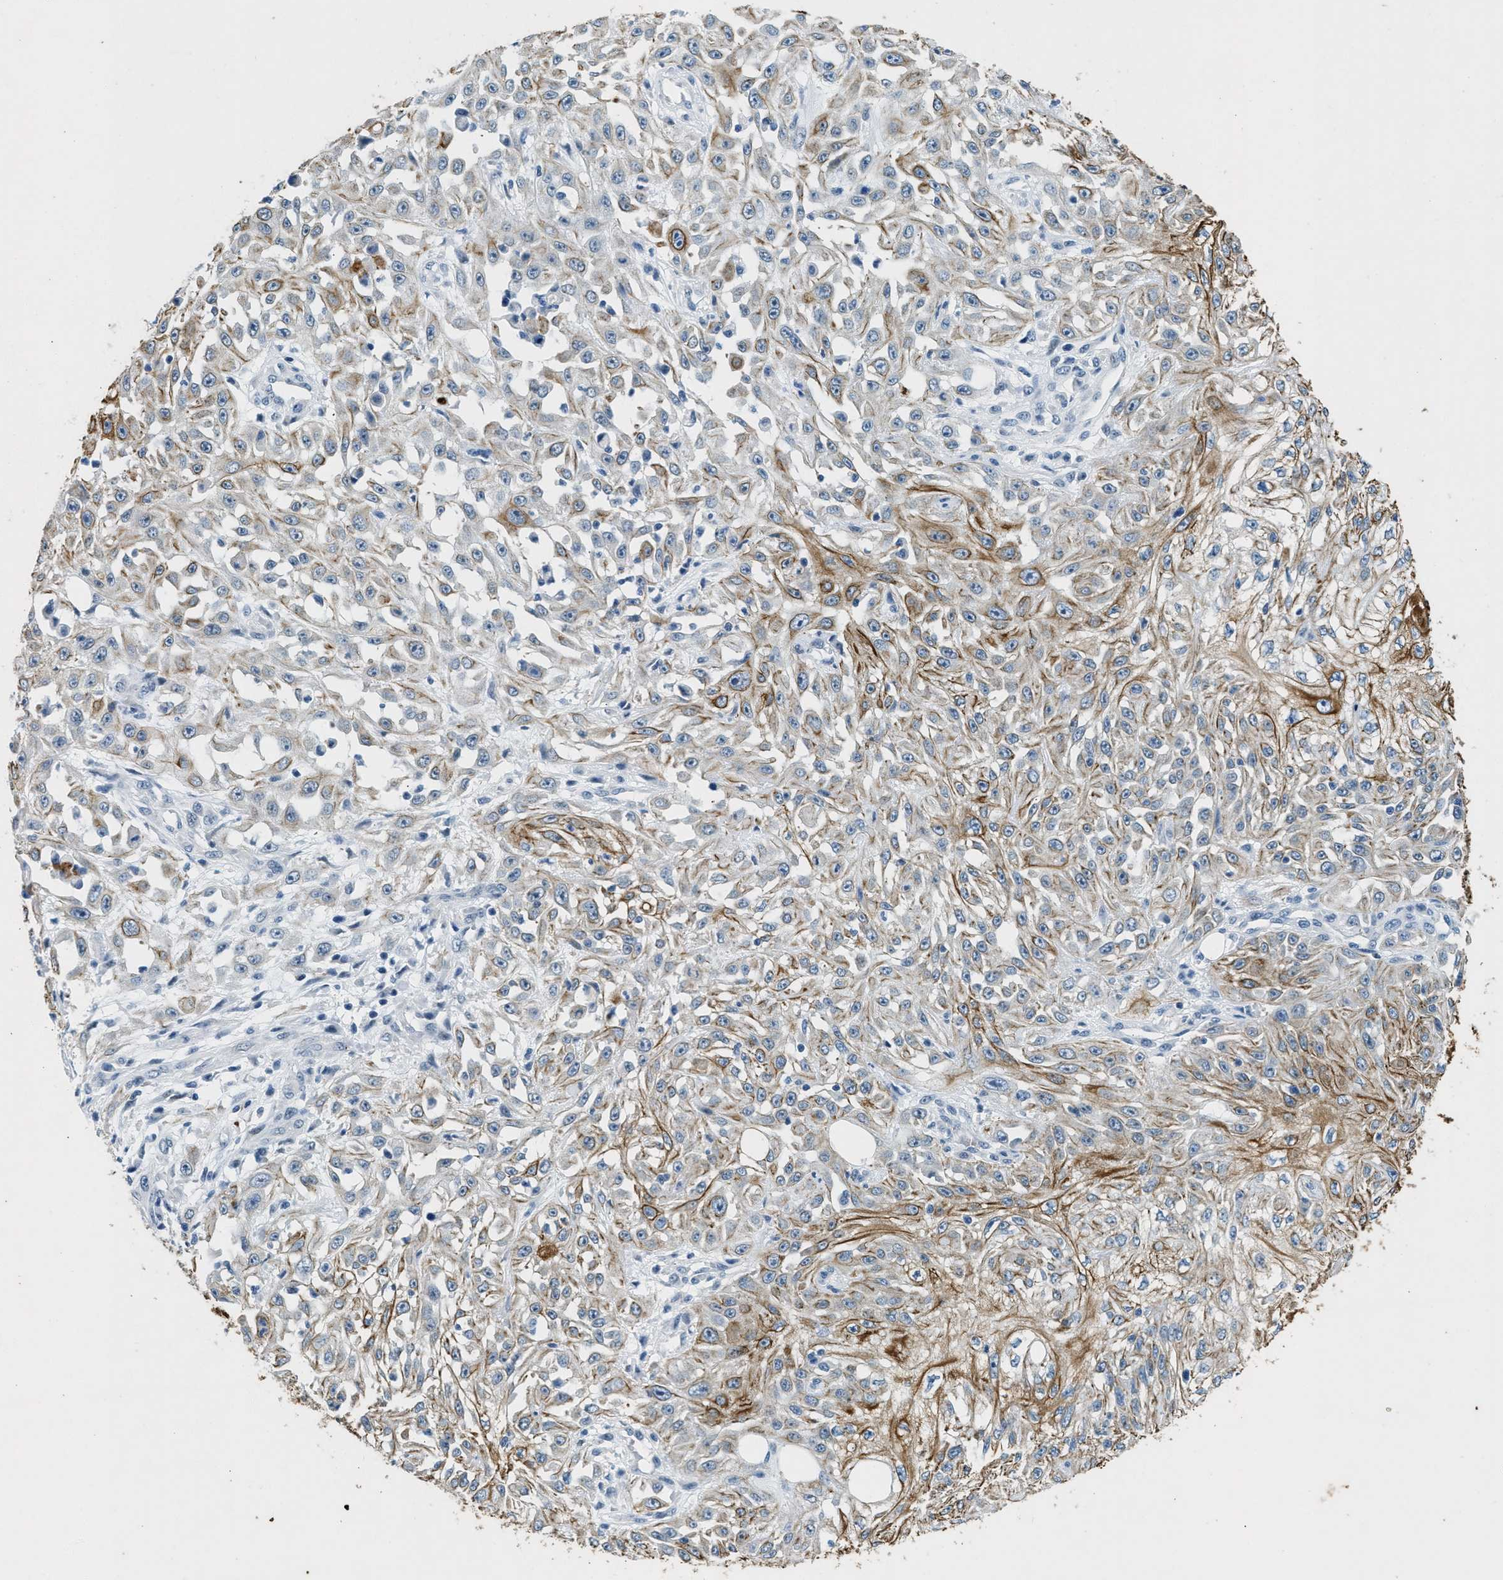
{"staining": {"intensity": "moderate", "quantity": ">75%", "location": "cytoplasmic/membranous"}, "tissue": "skin cancer", "cell_type": "Tumor cells", "image_type": "cancer", "snomed": [{"axis": "morphology", "description": "Squamous cell carcinoma, NOS"}, {"axis": "morphology", "description": "Squamous cell carcinoma, metastatic, NOS"}, {"axis": "topography", "description": "Skin"}, {"axis": "topography", "description": "Lymph node"}], "caption": "The immunohistochemical stain labels moderate cytoplasmic/membranous staining in tumor cells of skin metastatic squamous cell carcinoma tissue.", "gene": "CFAP20", "patient": {"sex": "male", "age": 75}}